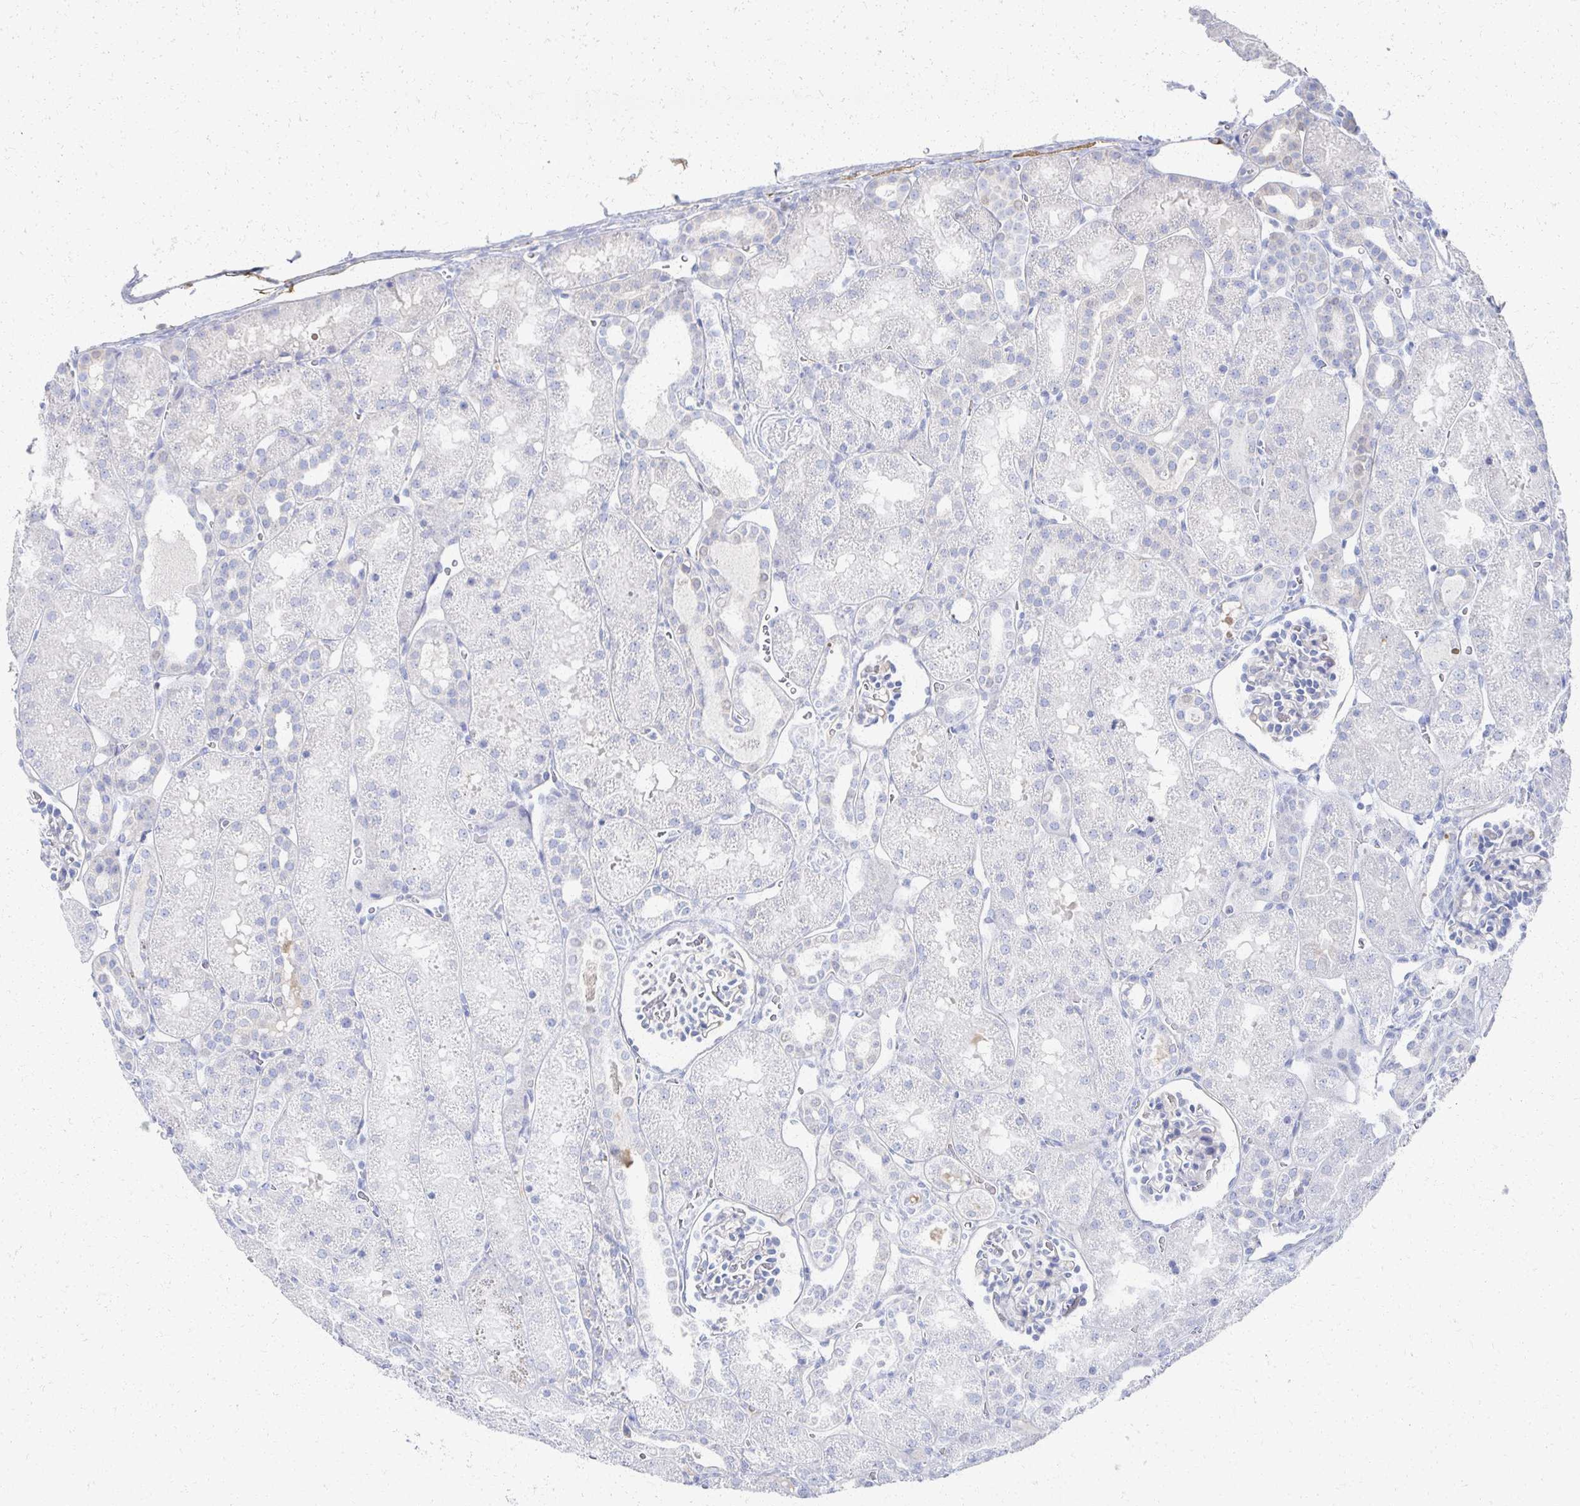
{"staining": {"intensity": "negative", "quantity": "none", "location": "none"}, "tissue": "kidney", "cell_type": "Cells in glomeruli", "image_type": "normal", "snomed": [{"axis": "morphology", "description": "Normal tissue, NOS"}, {"axis": "topography", "description": "Kidney"}], "caption": "Human kidney stained for a protein using immunohistochemistry (IHC) reveals no positivity in cells in glomeruli.", "gene": "PRR20A", "patient": {"sex": "male", "age": 2}}